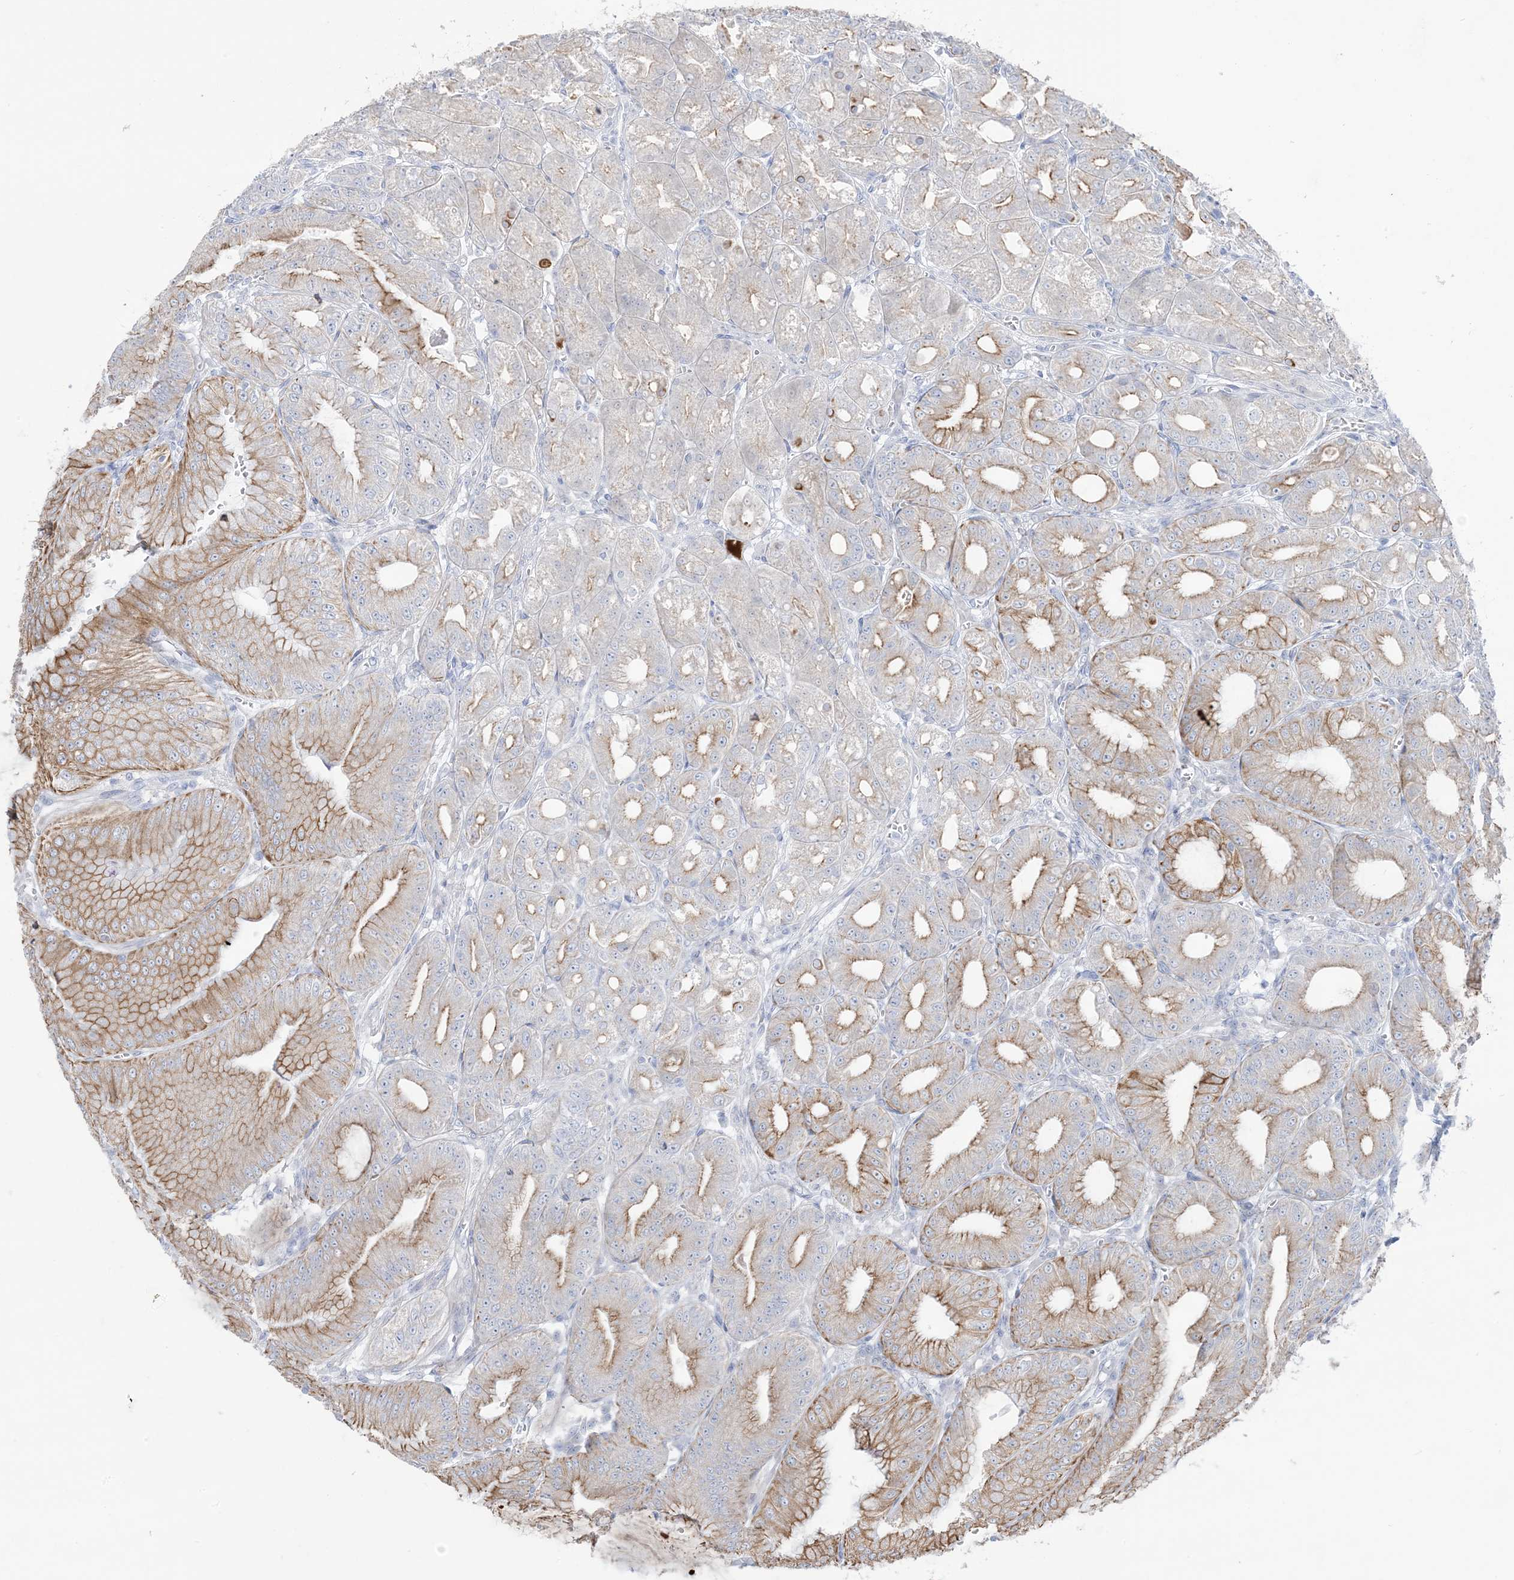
{"staining": {"intensity": "moderate", "quantity": "25%-75%", "location": "cytoplasmic/membranous"}, "tissue": "stomach", "cell_type": "Glandular cells", "image_type": "normal", "snomed": [{"axis": "morphology", "description": "Normal tissue, NOS"}, {"axis": "topography", "description": "Stomach, lower"}], "caption": "Immunohistochemical staining of normal stomach exhibits medium levels of moderate cytoplasmic/membranous positivity in approximately 25%-75% of glandular cells. The protein is stained brown, and the nuclei are stained in blue (DAB (3,3'-diaminobenzidine) IHC with brightfield microscopy, high magnification).", "gene": "ATP11C", "patient": {"sex": "male", "age": 71}}